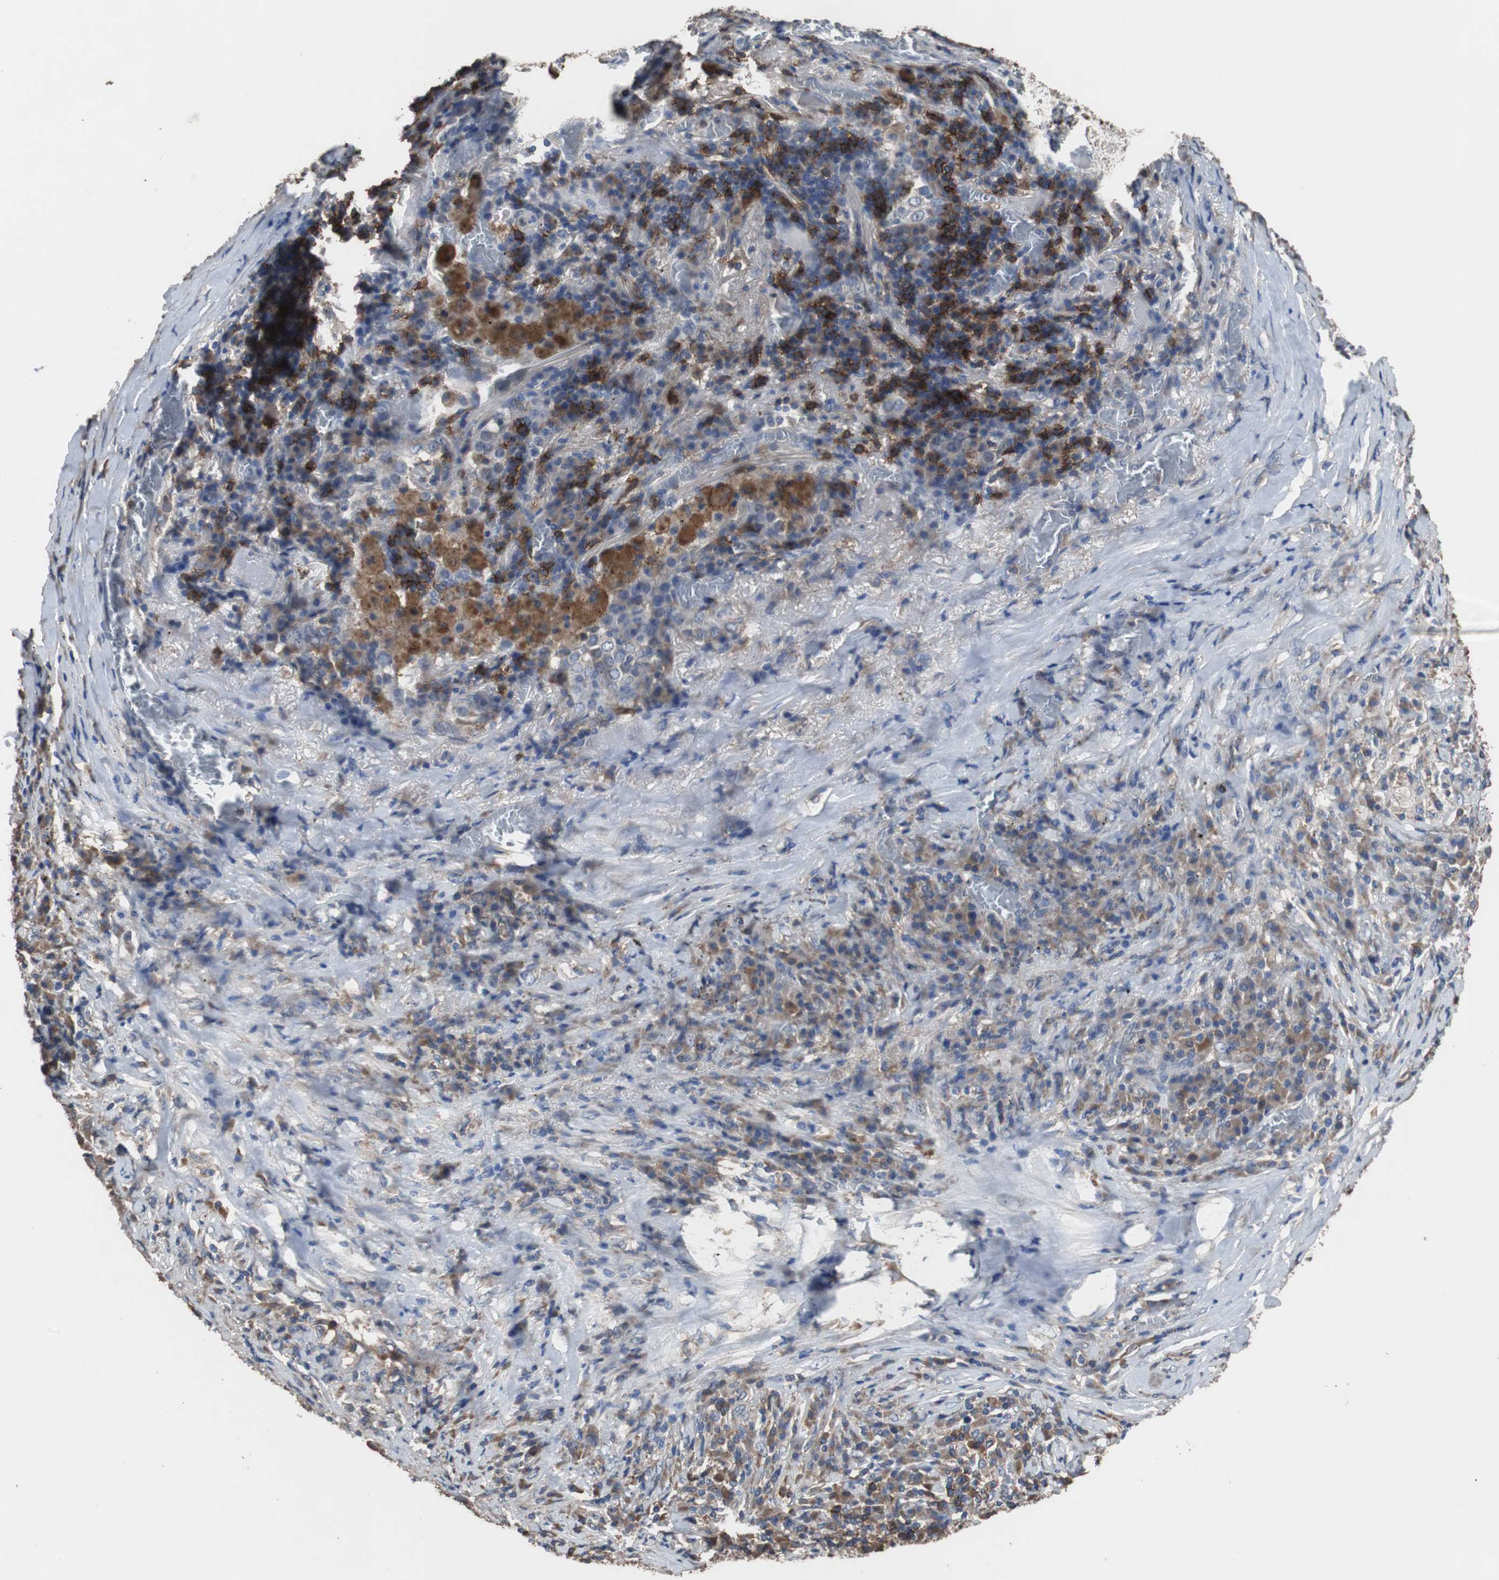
{"staining": {"intensity": "weak", "quantity": "25%-75%", "location": "cytoplasmic/membranous"}, "tissue": "lung cancer", "cell_type": "Tumor cells", "image_type": "cancer", "snomed": [{"axis": "morphology", "description": "Squamous cell carcinoma, NOS"}, {"axis": "topography", "description": "Lung"}], "caption": "This is a micrograph of immunohistochemistry (IHC) staining of squamous cell carcinoma (lung), which shows weak staining in the cytoplasmic/membranous of tumor cells.", "gene": "SCIMP", "patient": {"sex": "male", "age": 57}}